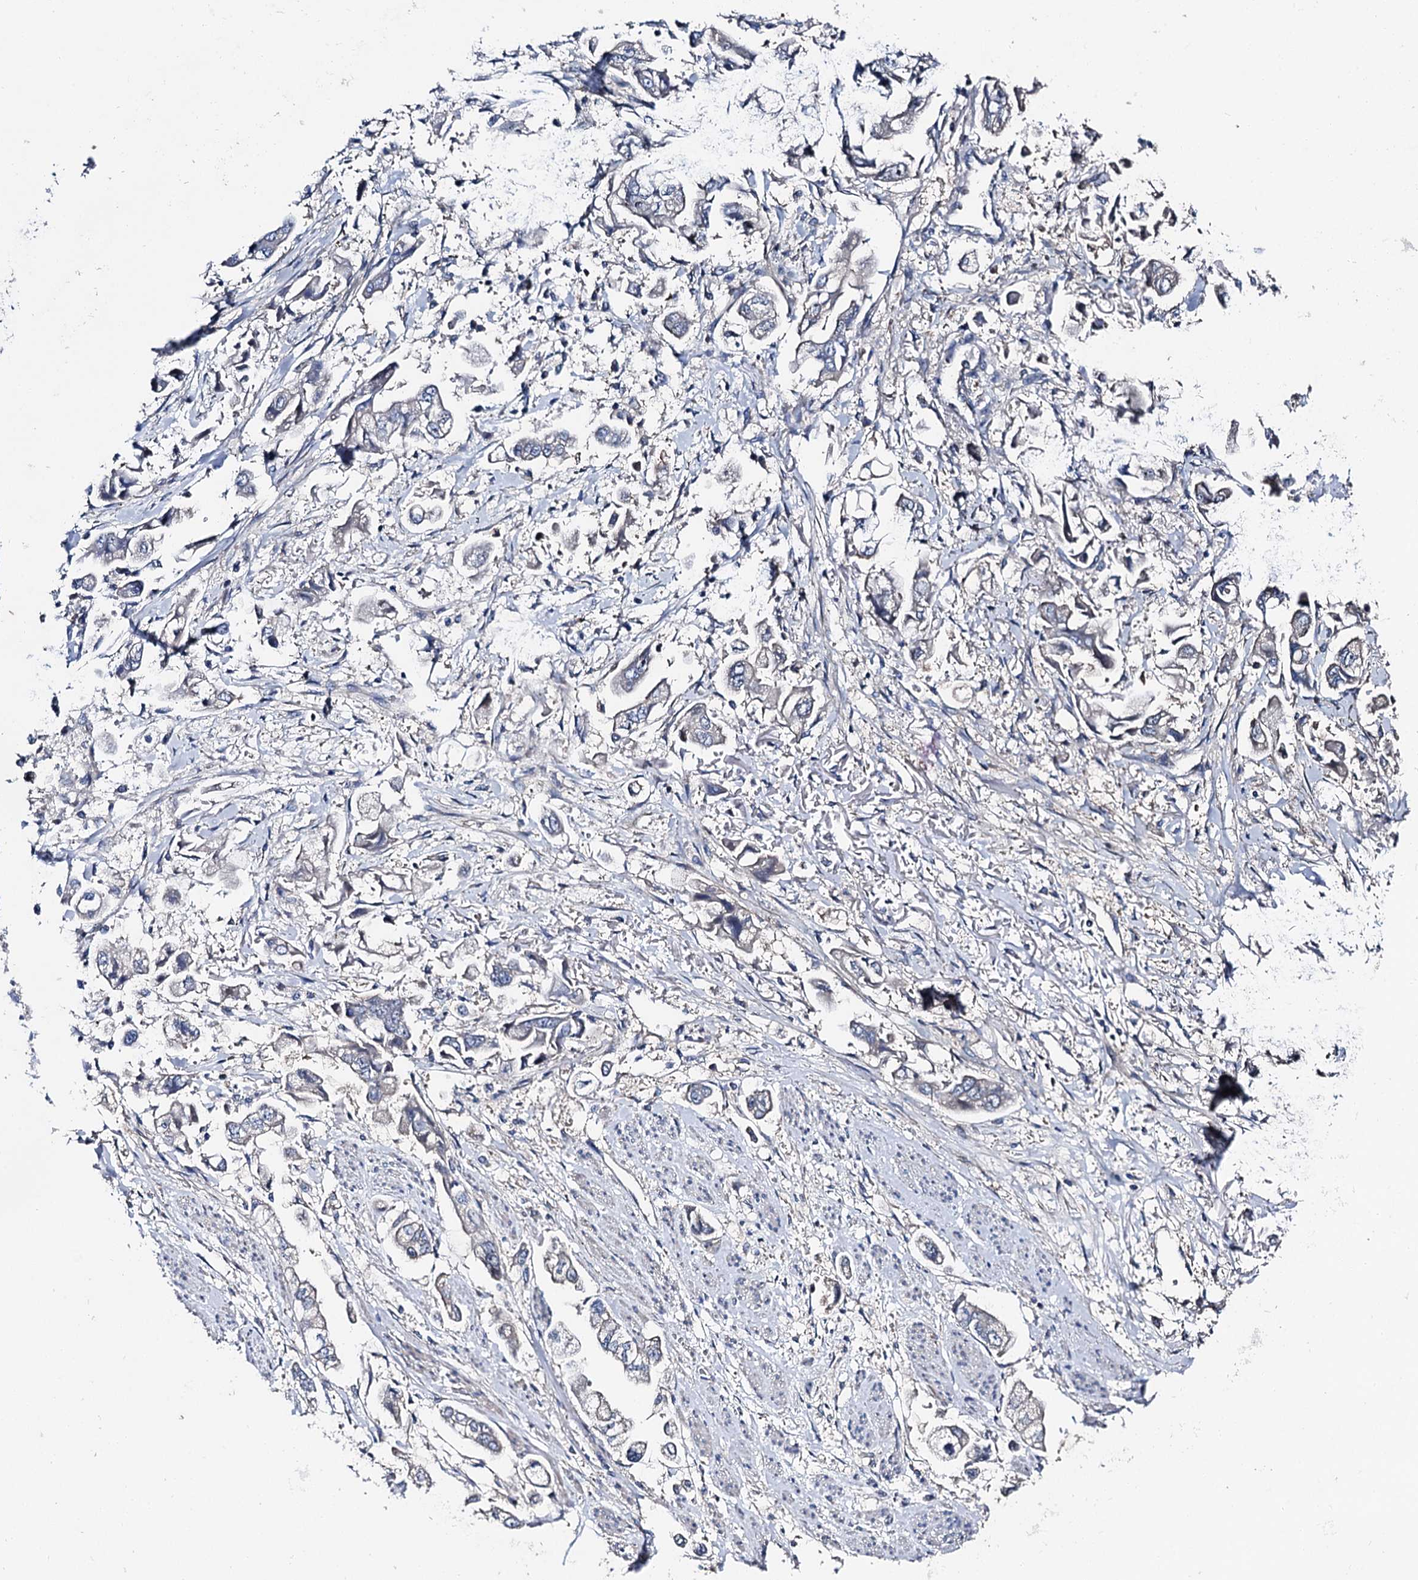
{"staining": {"intensity": "negative", "quantity": "none", "location": "none"}, "tissue": "stomach cancer", "cell_type": "Tumor cells", "image_type": "cancer", "snomed": [{"axis": "morphology", "description": "Adenocarcinoma, NOS"}, {"axis": "topography", "description": "Stomach"}], "caption": "IHC micrograph of neoplastic tissue: human stomach cancer stained with DAB (3,3'-diaminobenzidine) exhibits no significant protein staining in tumor cells.", "gene": "SLC22A25", "patient": {"sex": "male", "age": 62}}